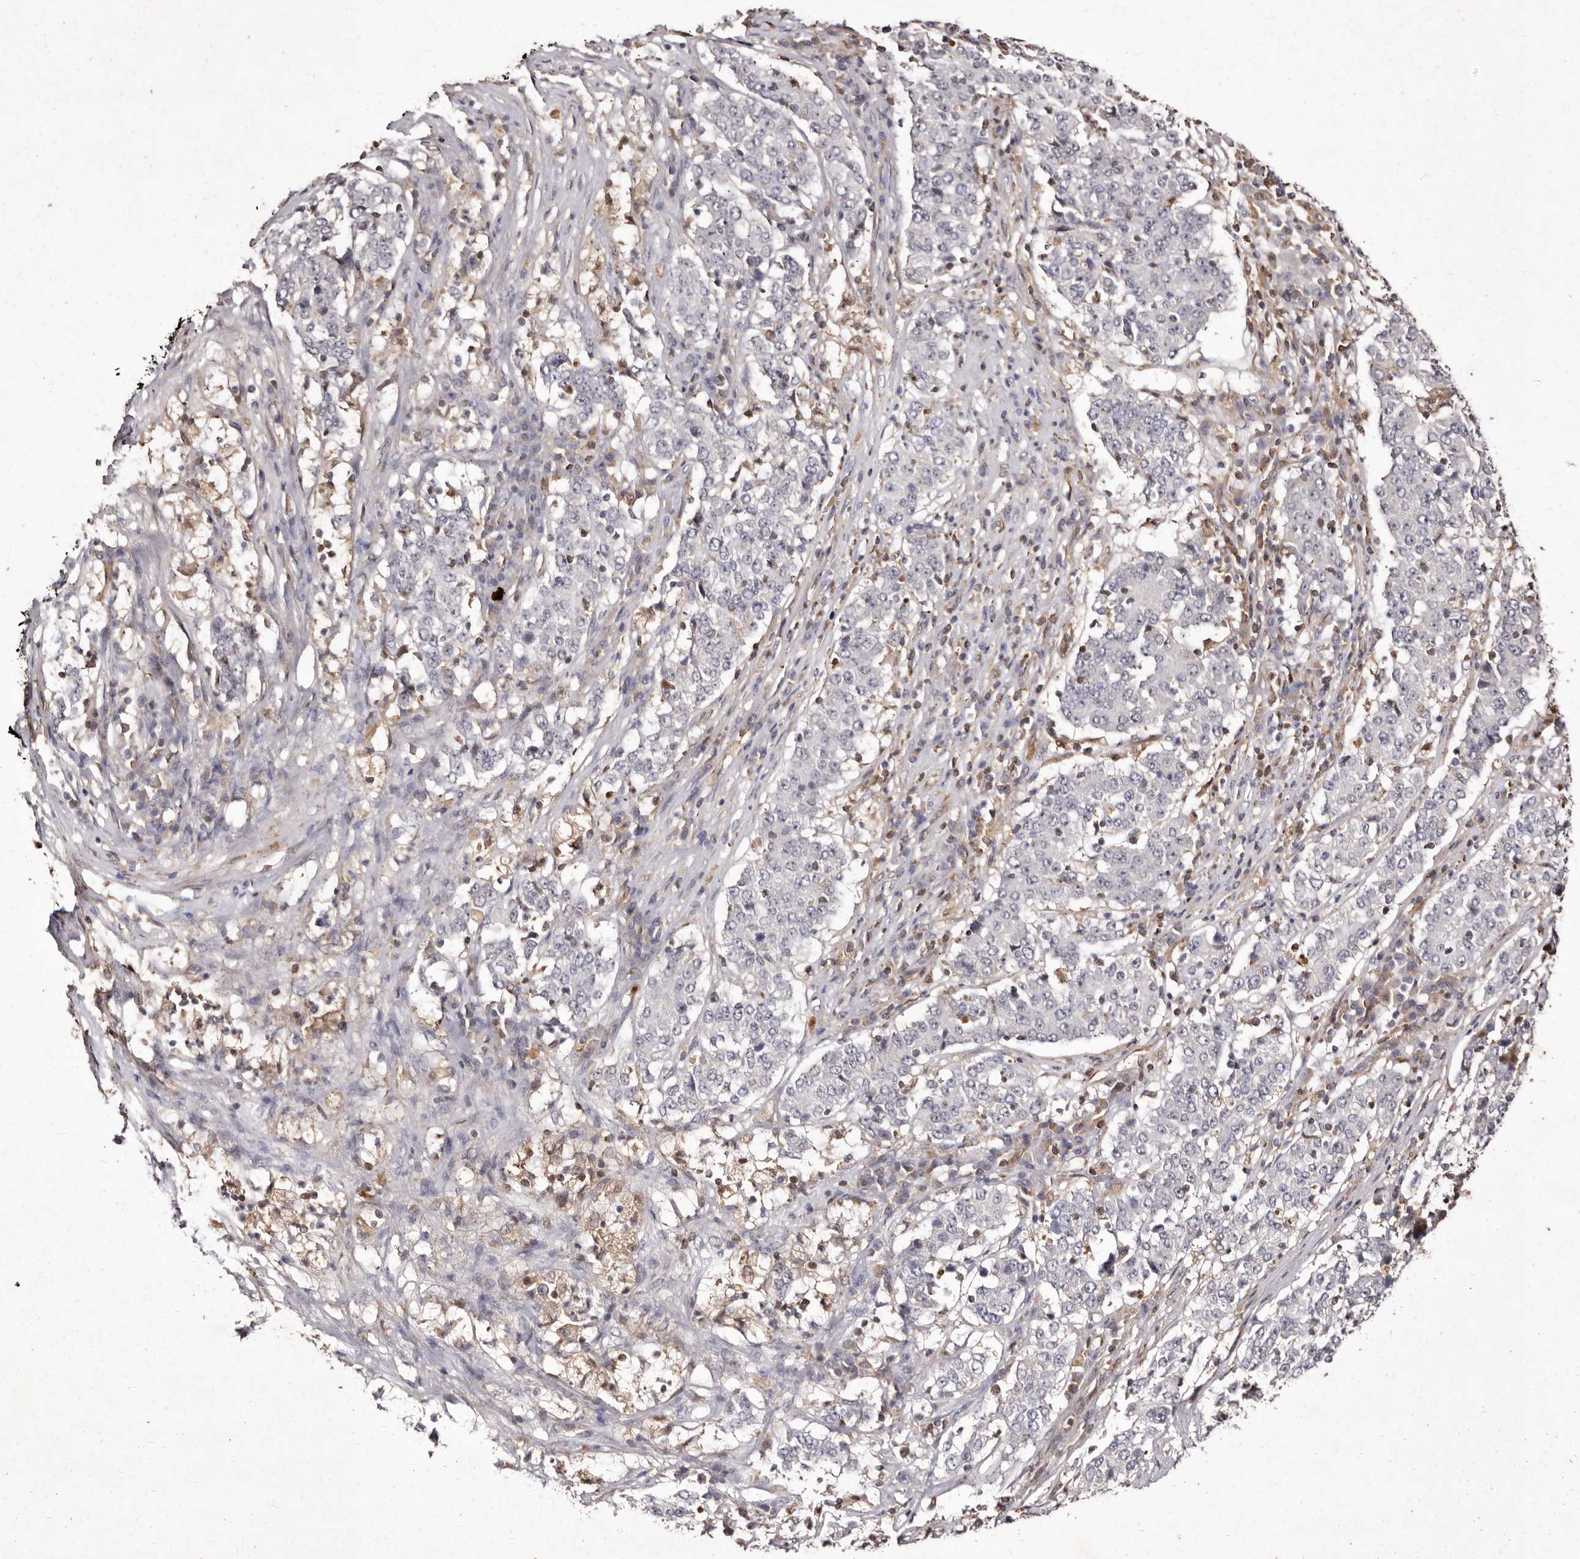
{"staining": {"intensity": "negative", "quantity": "none", "location": "none"}, "tissue": "stomach cancer", "cell_type": "Tumor cells", "image_type": "cancer", "snomed": [{"axis": "morphology", "description": "Adenocarcinoma, NOS"}, {"axis": "topography", "description": "Stomach"}], "caption": "Tumor cells show no significant protein positivity in stomach adenocarcinoma.", "gene": "GIMAP4", "patient": {"sex": "male", "age": 59}}